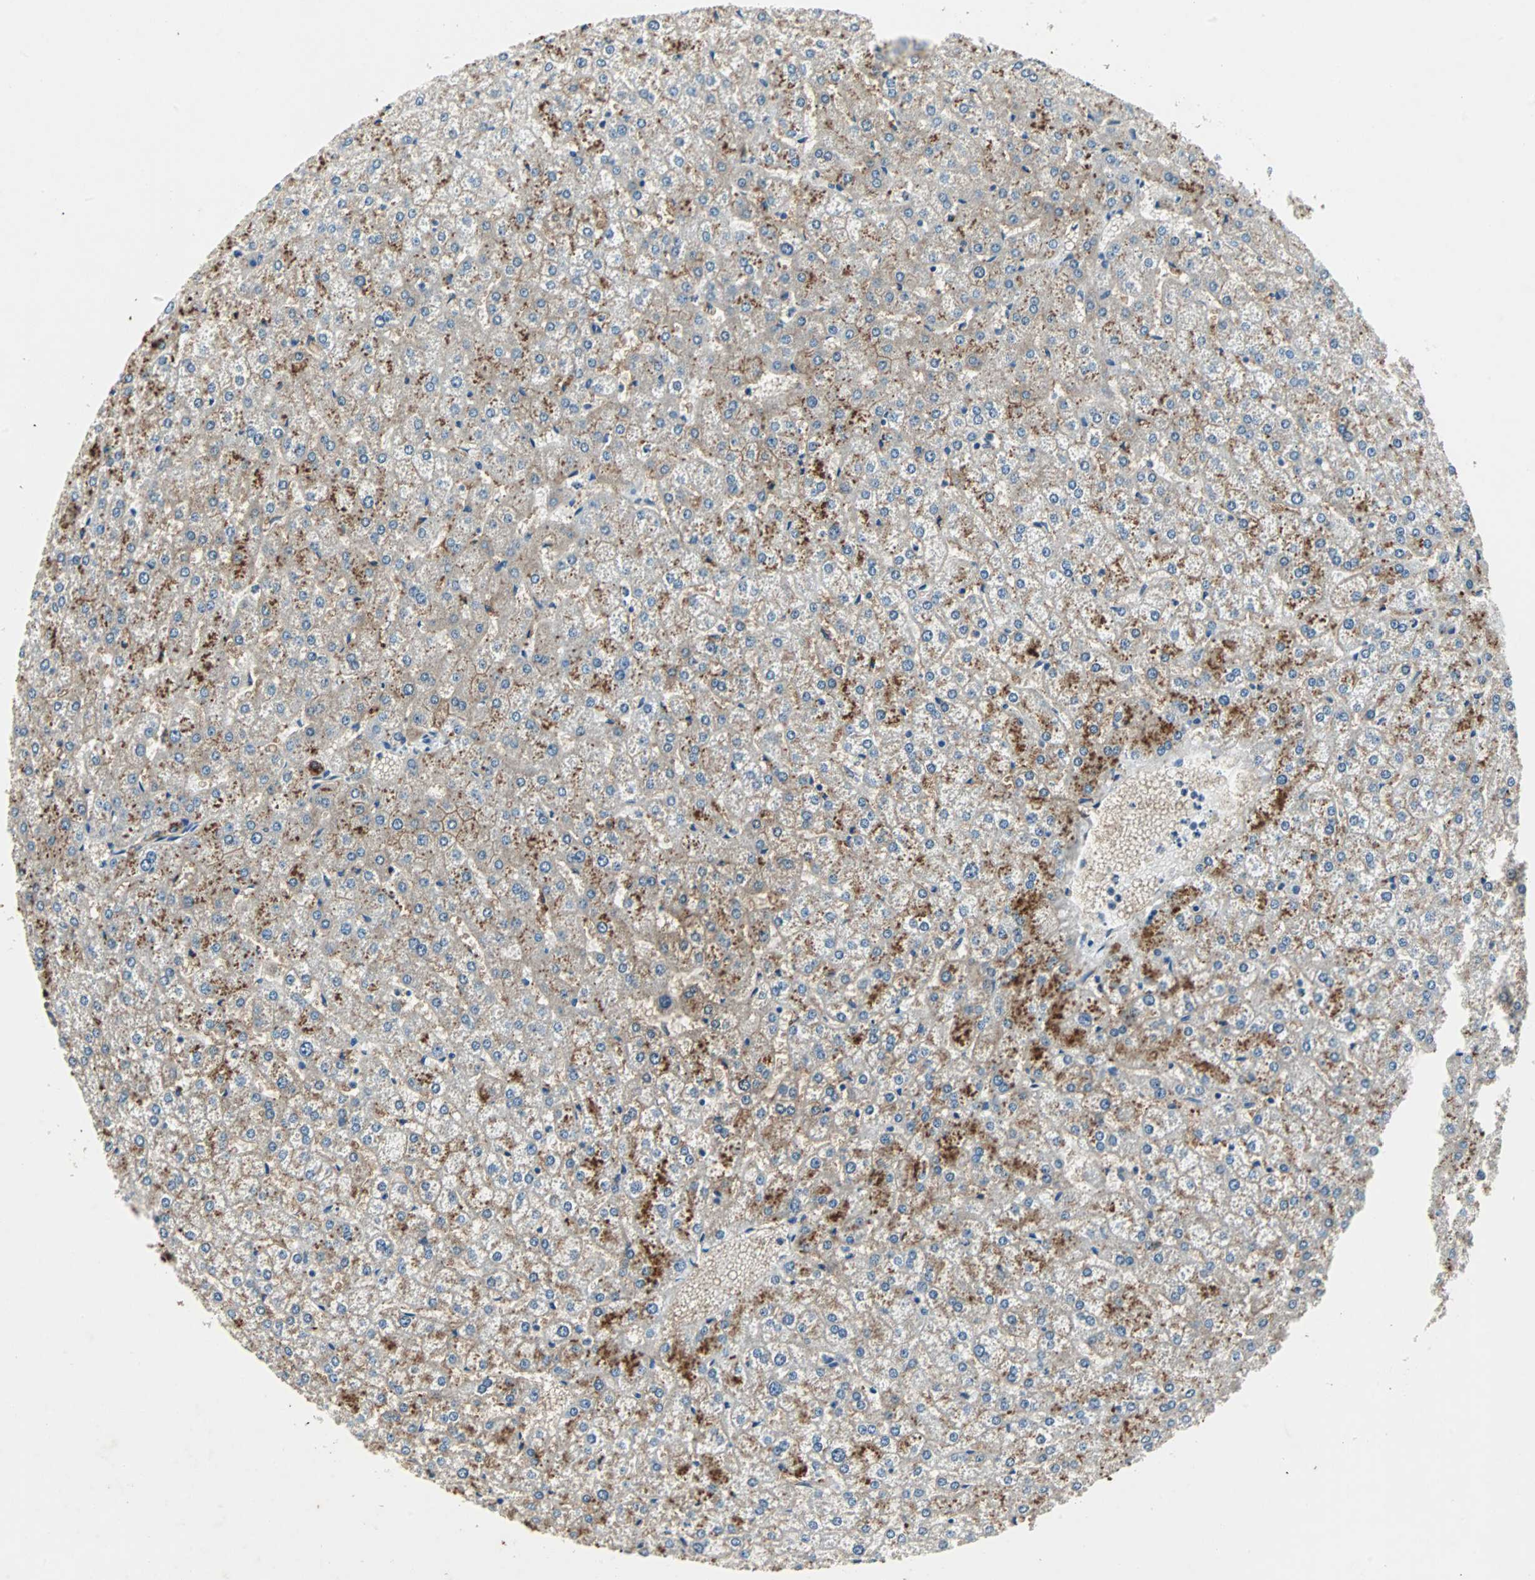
{"staining": {"intensity": "strong", "quantity": ">75%", "location": "cytoplasmic/membranous"}, "tissue": "liver", "cell_type": "Cholangiocytes", "image_type": "normal", "snomed": [{"axis": "morphology", "description": "Normal tissue, NOS"}, {"axis": "topography", "description": "Liver"}], "caption": "This micrograph demonstrates IHC staining of normal liver, with high strong cytoplasmic/membranous positivity in approximately >75% of cholangiocytes.", "gene": "CMC2", "patient": {"sex": "female", "age": 32}}